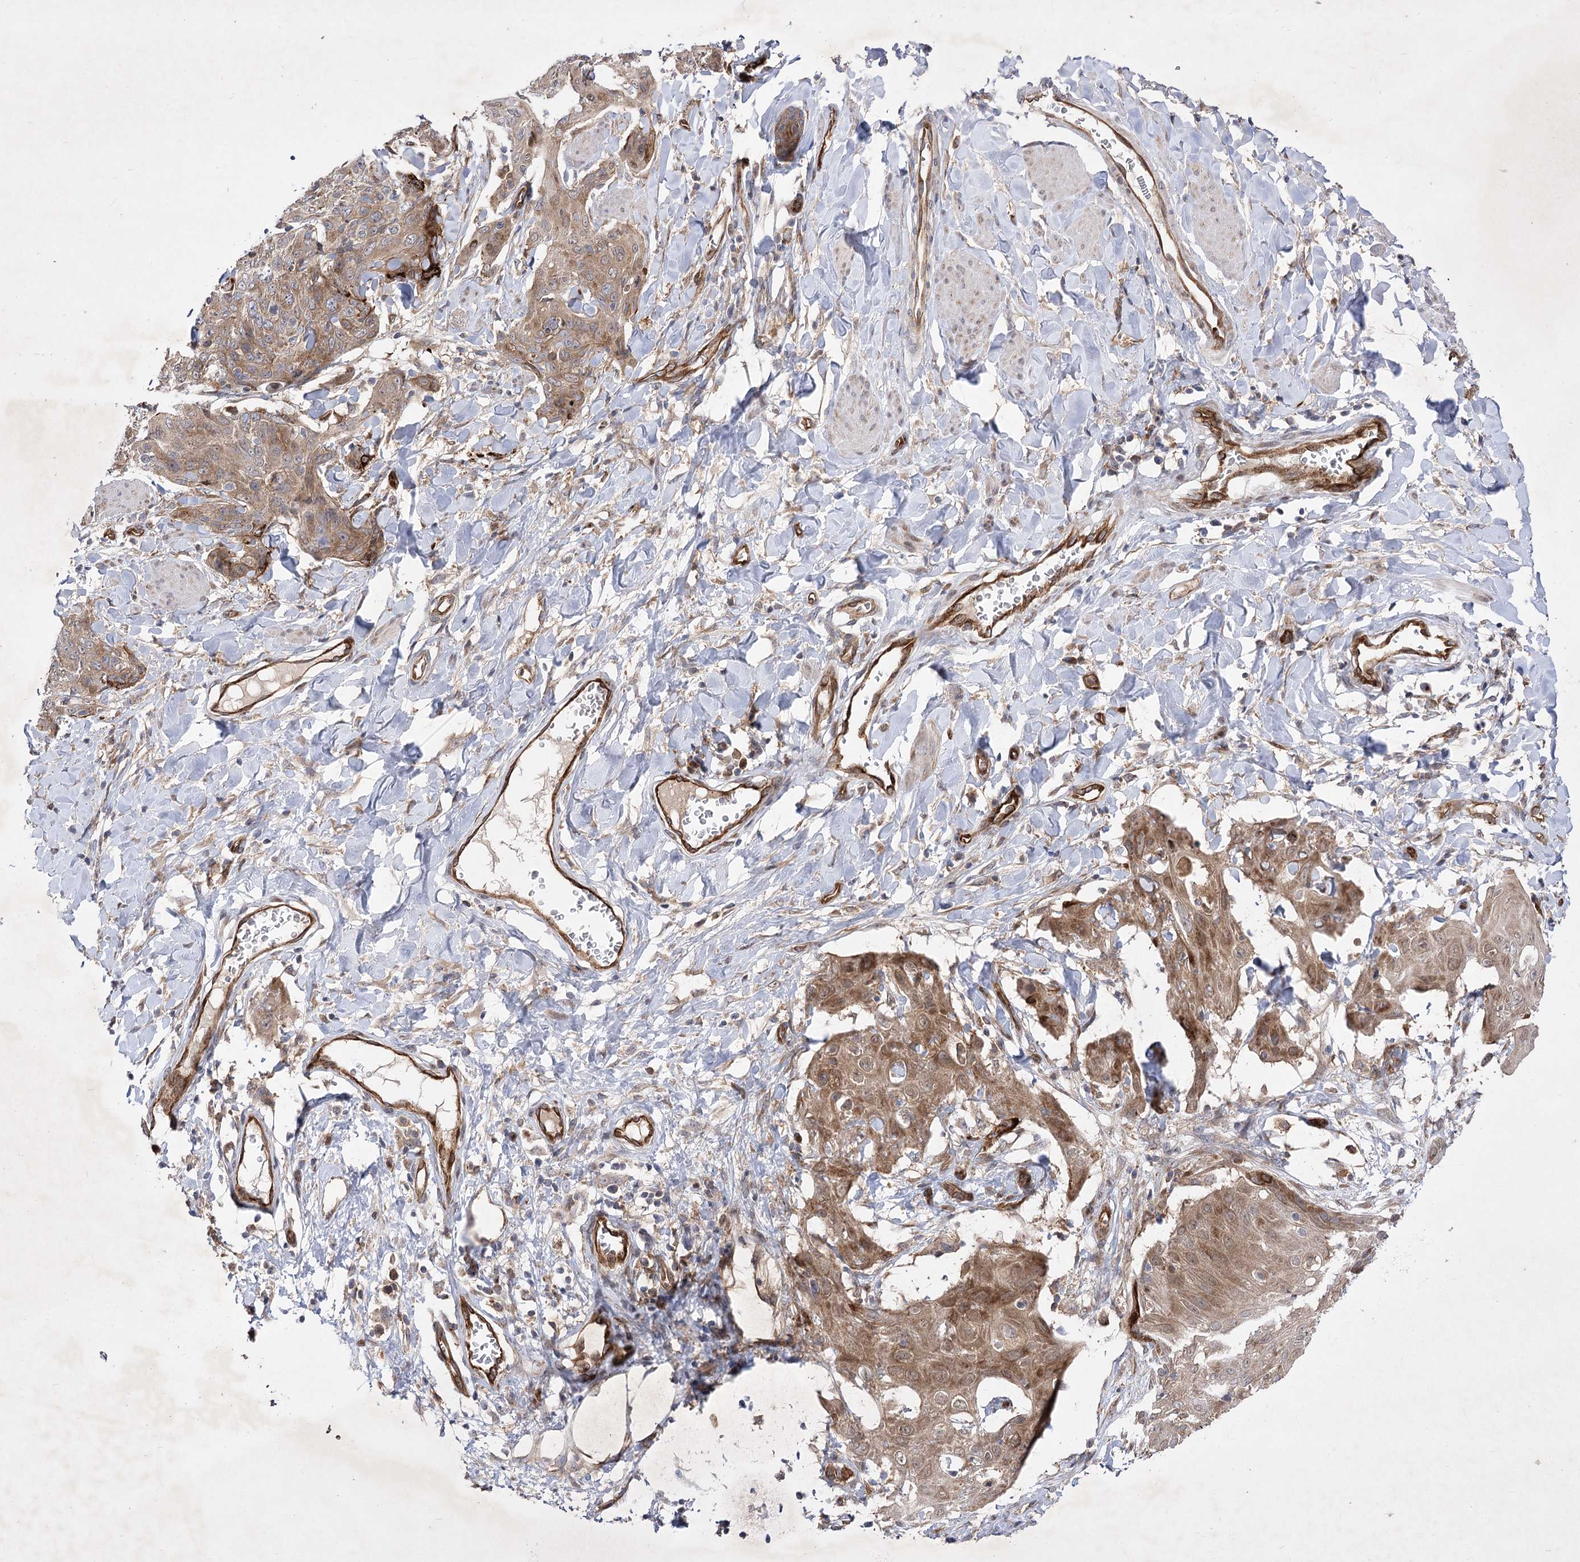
{"staining": {"intensity": "moderate", "quantity": "25%-75%", "location": "cytoplasmic/membranous"}, "tissue": "skin cancer", "cell_type": "Tumor cells", "image_type": "cancer", "snomed": [{"axis": "morphology", "description": "Squamous cell carcinoma, NOS"}, {"axis": "topography", "description": "Skin"}, {"axis": "topography", "description": "Vulva"}], "caption": "Brown immunohistochemical staining in human squamous cell carcinoma (skin) demonstrates moderate cytoplasmic/membranous positivity in approximately 25%-75% of tumor cells.", "gene": "ARHGAP31", "patient": {"sex": "female", "age": 85}}